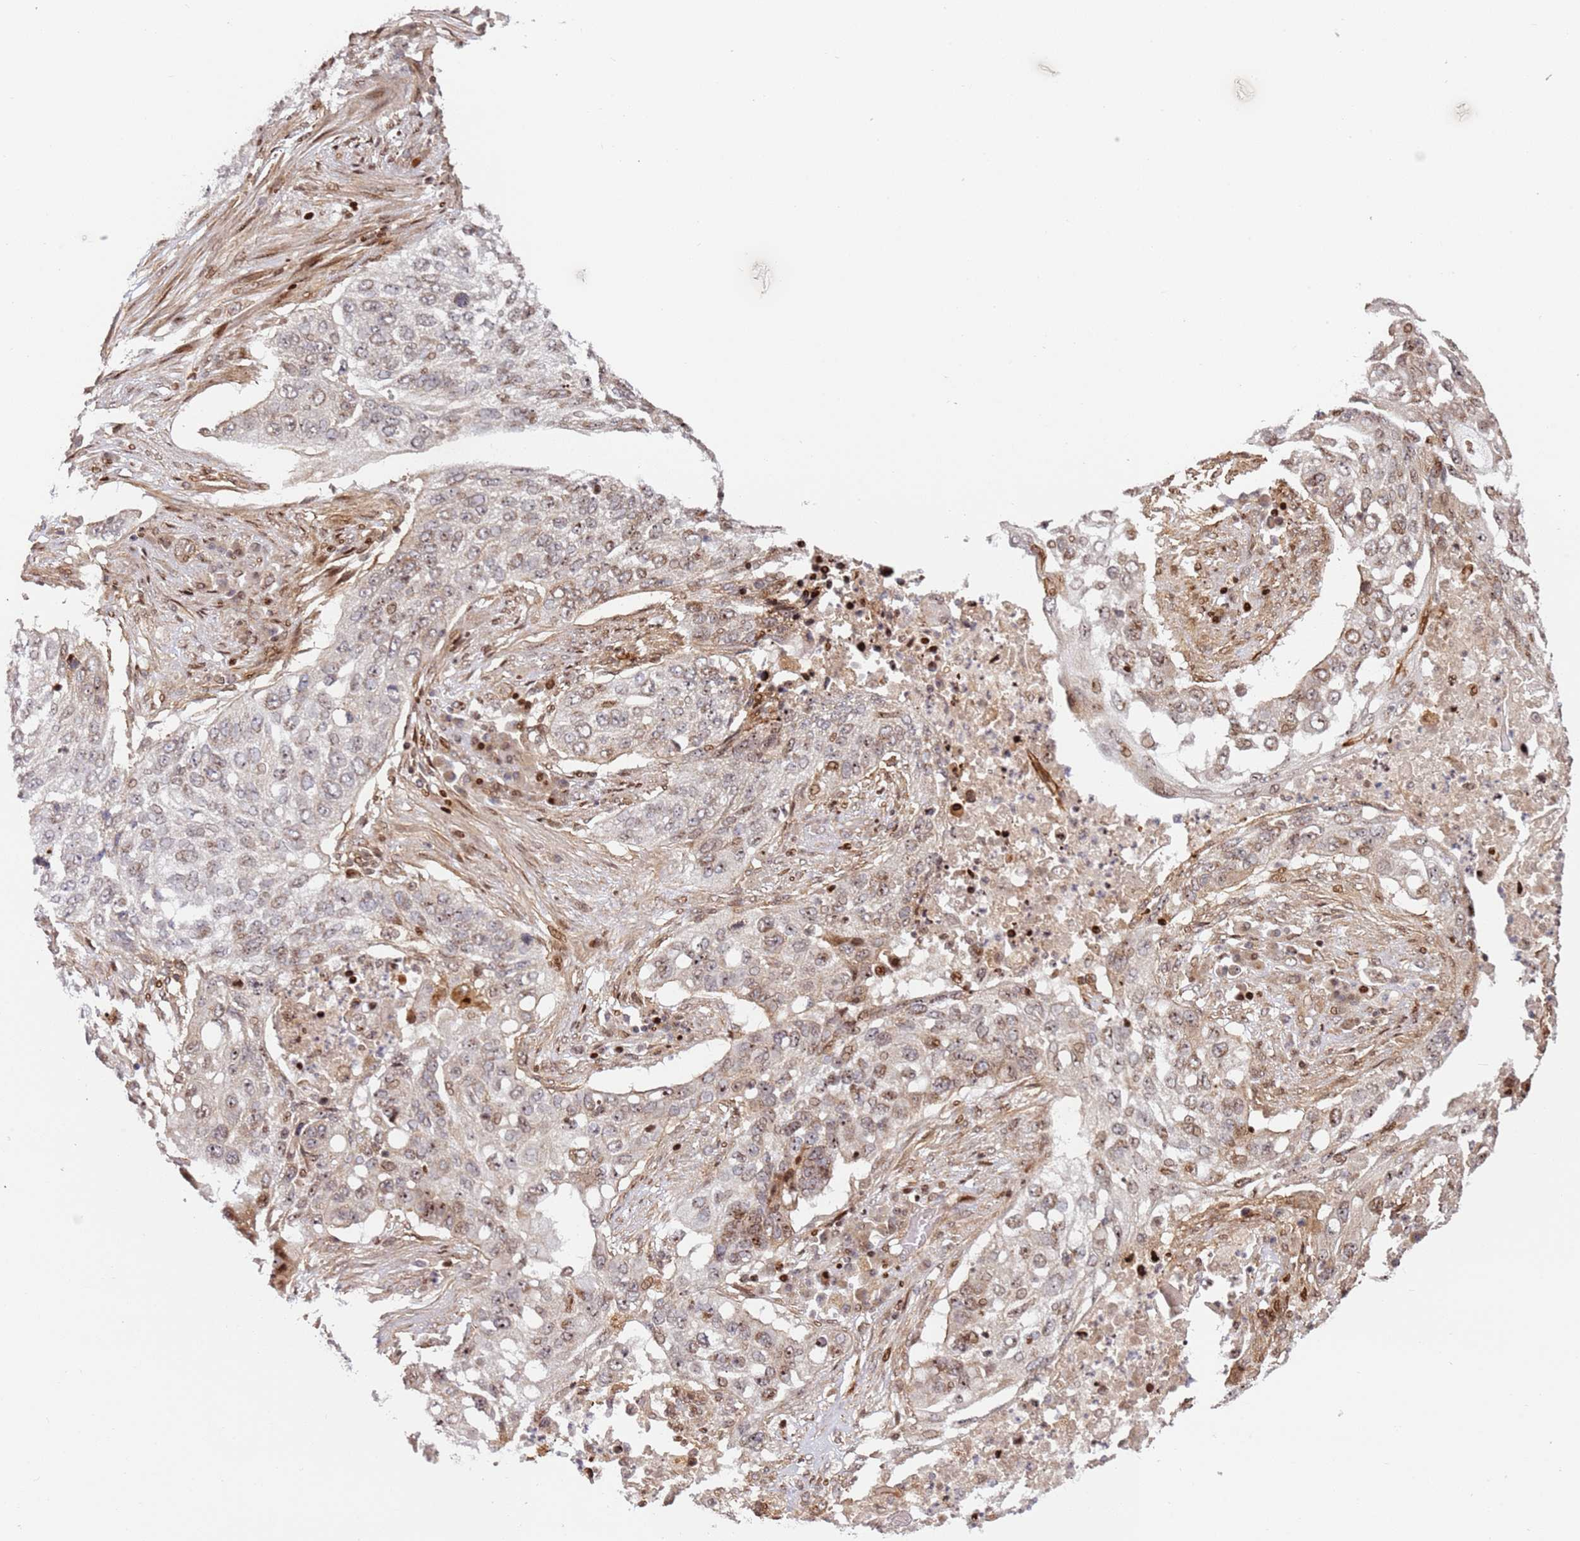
{"staining": {"intensity": "weak", "quantity": "<25%", "location": "nuclear"}, "tissue": "lung cancer", "cell_type": "Tumor cells", "image_type": "cancer", "snomed": [{"axis": "morphology", "description": "Squamous cell carcinoma, NOS"}, {"axis": "topography", "description": "Lung"}], "caption": "The image demonstrates no staining of tumor cells in lung cancer. (DAB (3,3'-diaminobenzidine) immunohistochemistry (IHC) visualized using brightfield microscopy, high magnification).", "gene": "TMEM233", "patient": {"sex": "female", "age": 63}}